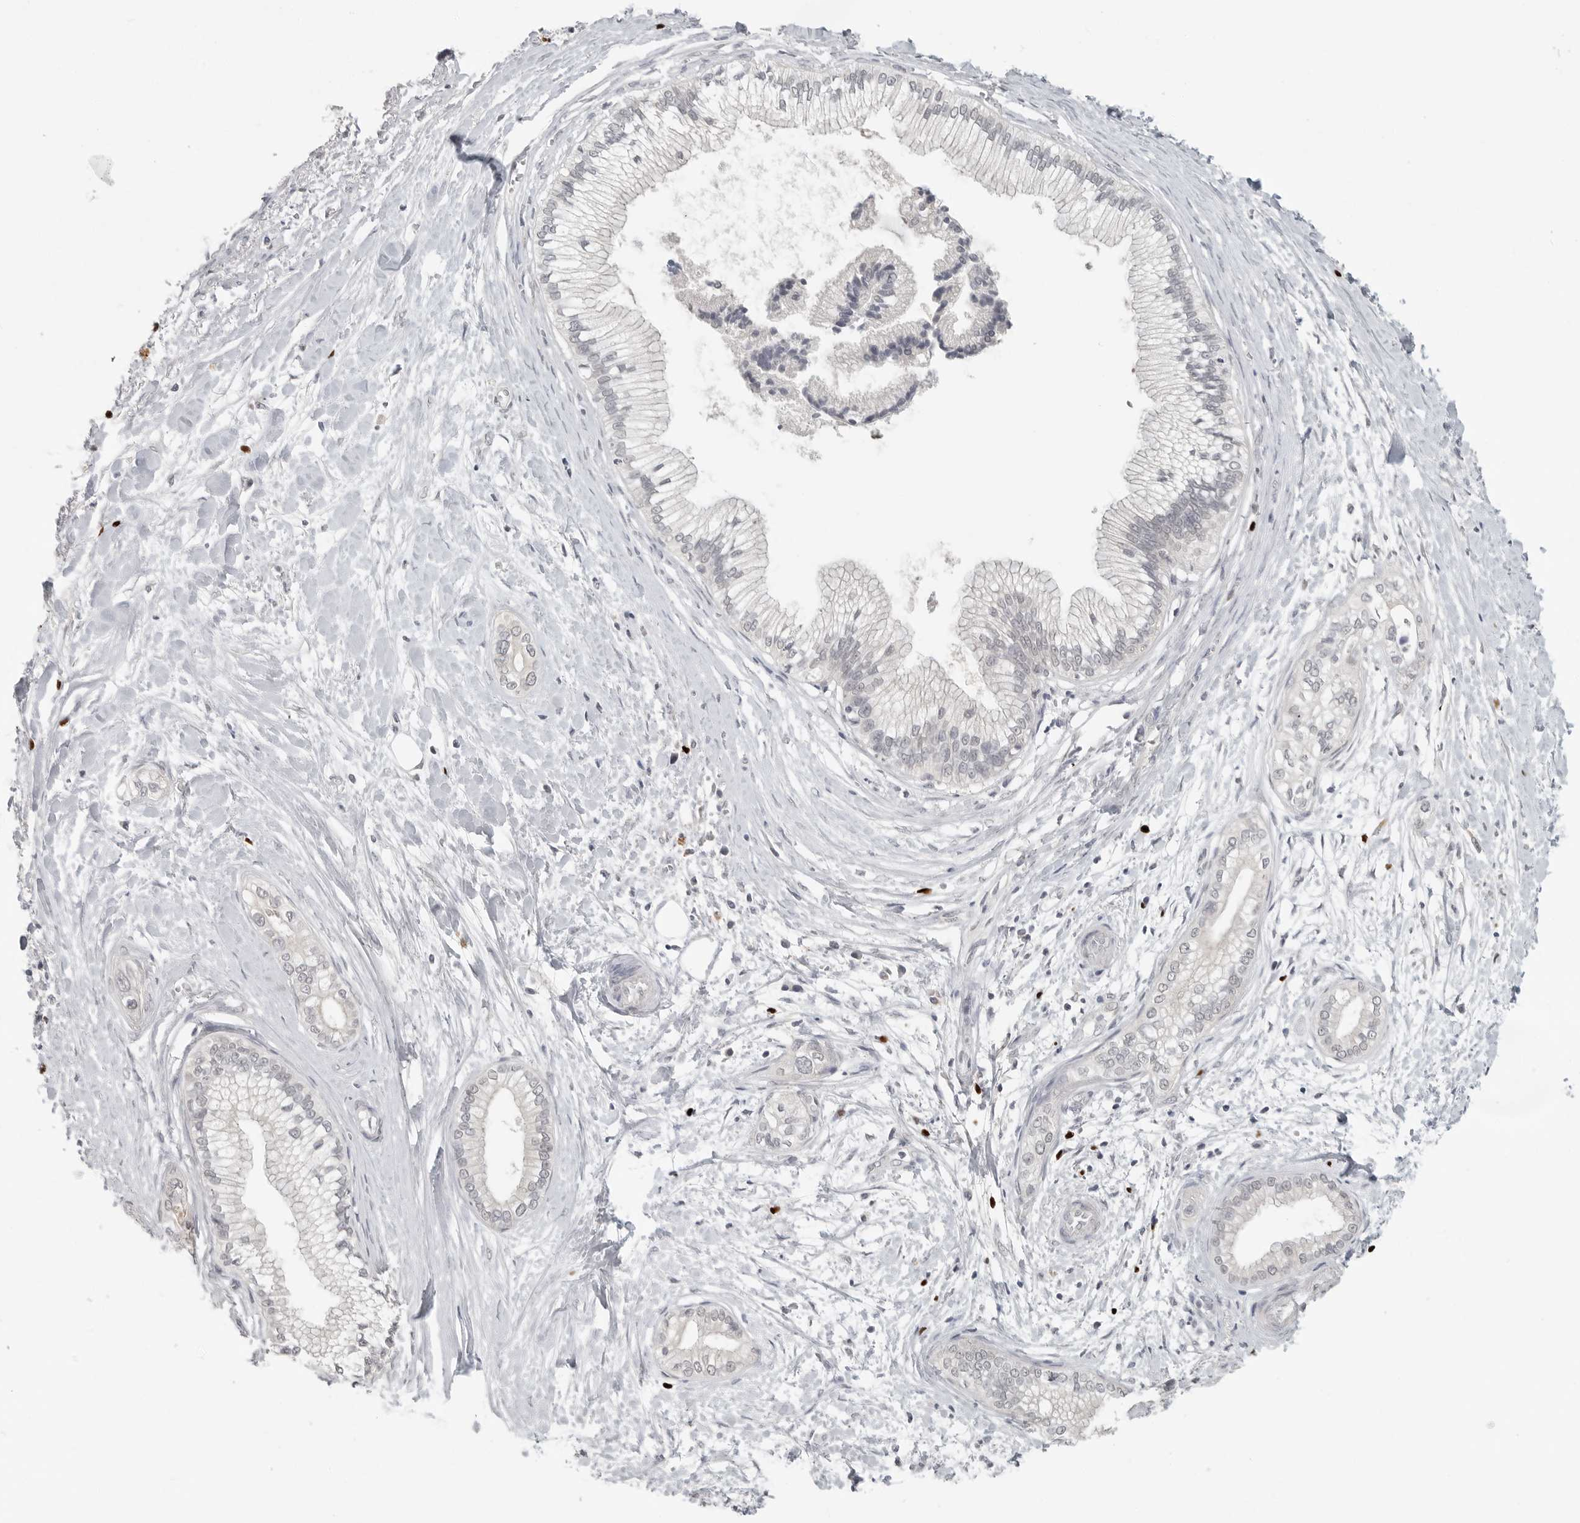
{"staining": {"intensity": "negative", "quantity": "none", "location": "none"}, "tissue": "pancreatic cancer", "cell_type": "Tumor cells", "image_type": "cancer", "snomed": [{"axis": "morphology", "description": "Adenocarcinoma, NOS"}, {"axis": "topography", "description": "Pancreas"}], "caption": "The histopathology image demonstrates no significant staining in tumor cells of pancreatic adenocarcinoma.", "gene": "FOXP3", "patient": {"sex": "male", "age": 68}}